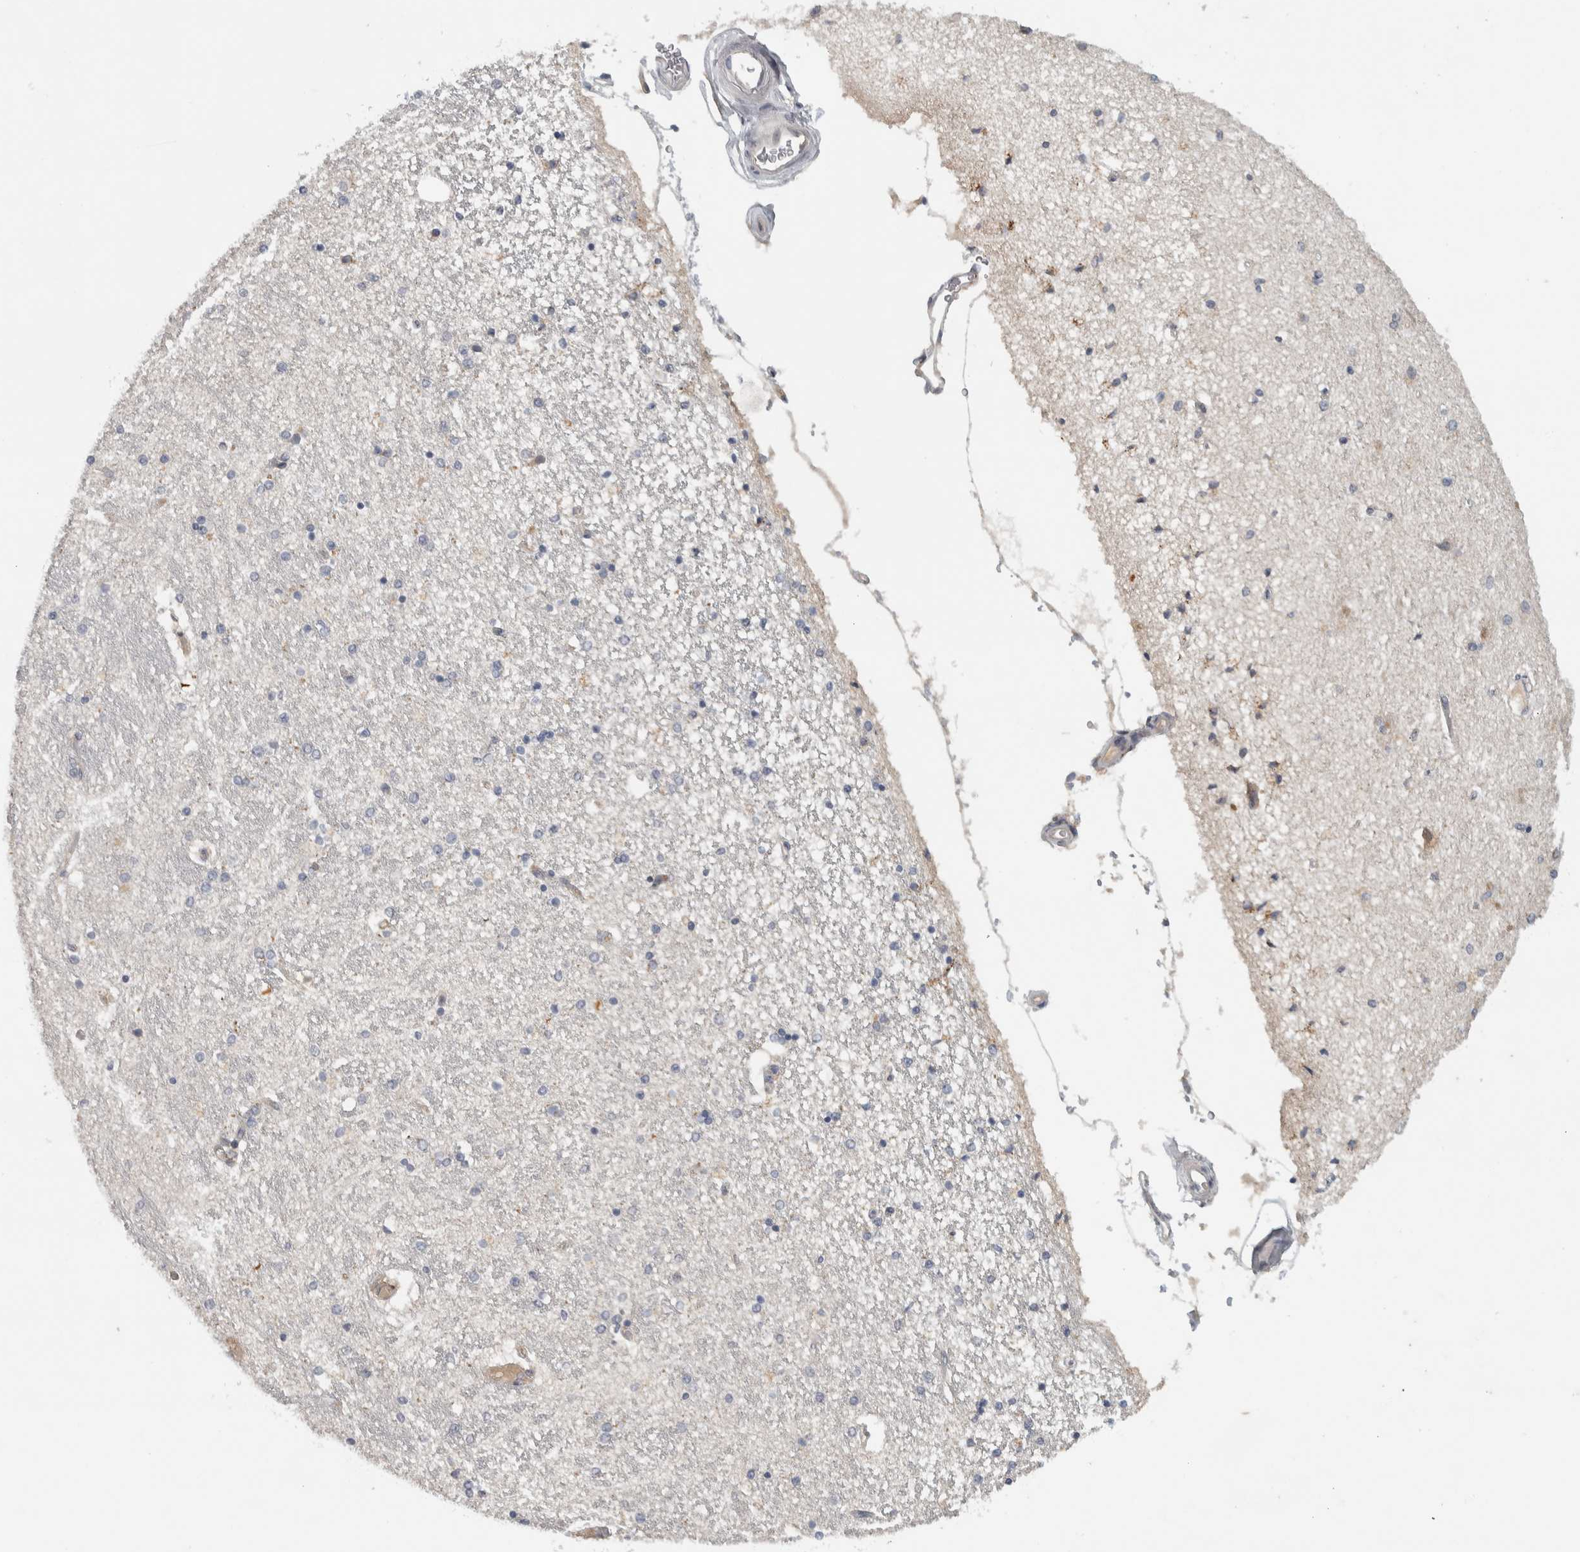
{"staining": {"intensity": "negative", "quantity": "none", "location": "none"}, "tissue": "hippocampus", "cell_type": "Glial cells", "image_type": "normal", "snomed": [{"axis": "morphology", "description": "Normal tissue, NOS"}, {"axis": "topography", "description": "Hippocampus"}], "caption": "This is an immunohistochemistry (IHC) photomicrograph of unremarkable hippocampus. There is no positivity in glial cells.", "gene": "ADPRM", "patient": {"sex": "female", "age": 54}}